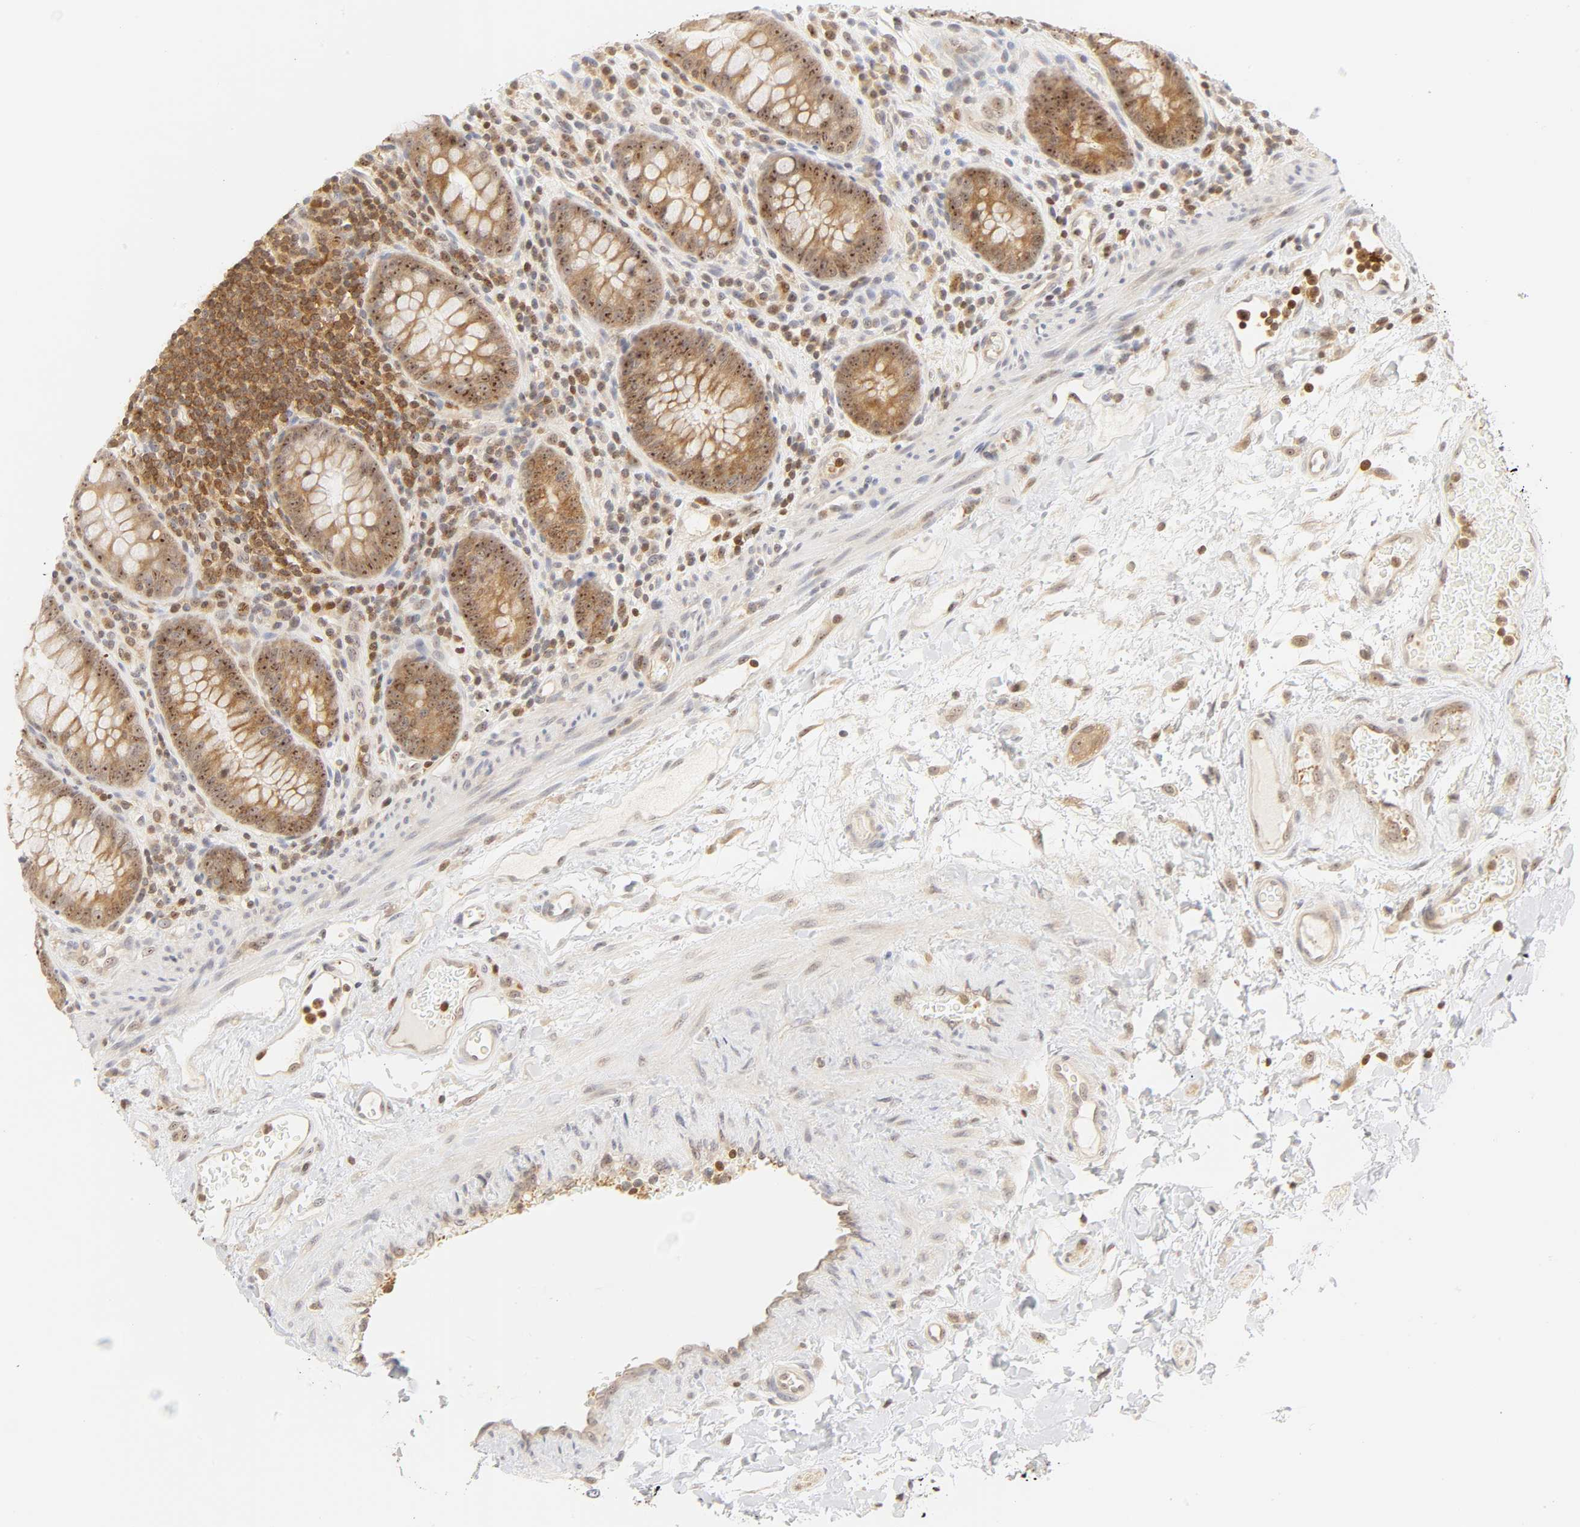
{"staining": {"intensity": "weak", "quantity": ">75%", "location": "cytoplasmic/membranous,nuclear"}, "tissue": "colon", "cell_type": "Endothelial cells", "image_type": "normal", "snomed": [{"axis": "morphology", "description": "Normal tissue, NOS"}, {"axis": "topography", "description": "Colon"}], "caption": "Colon stained for a protein shows weak cytoplasmic/membranous,nuclear positivity in endothelial cells. The protein is stained brown, and the nuclei are stained in blue (DAB (3,3'-diaminobenzidine) IHC with brightfield microscopy, high magnification).", "gene": "KIF2A", "patient": {"sex": "female", "age": 46}}